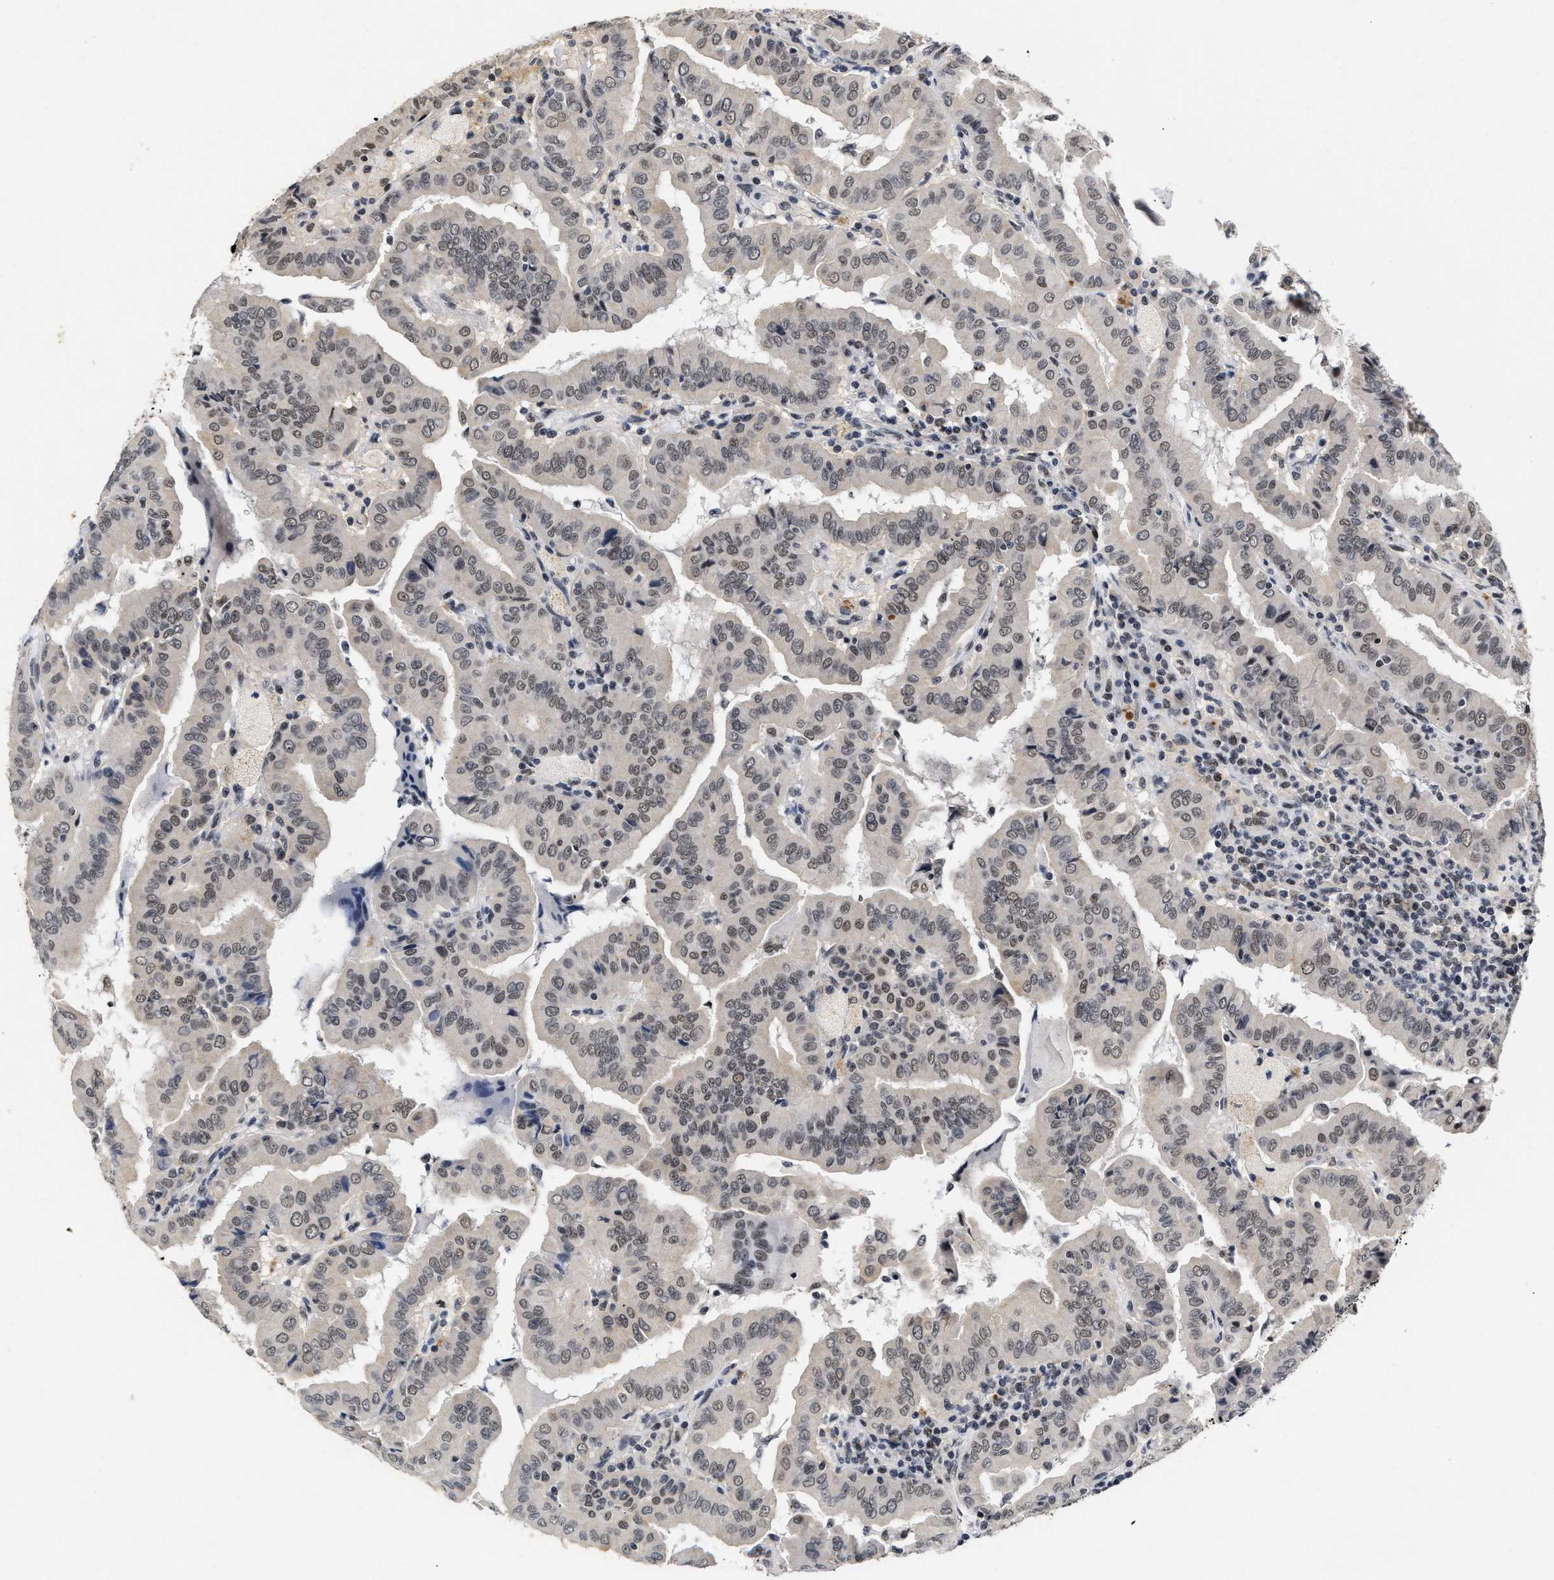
{"staining": {"intensity": "weak", "quantity": ">75%", "location": "nuclear"}, "tissue": "thyroid cancer", "cell_type": "Tumor cells", "image_type": "cancer", "snomed": [{"axis": "morphology", "description": "Papillary adenocarcinoma, NOS"}, {"axis": "topography", "description": "Thyroid gland"}], "caption": "IHC staining of thyroid papillary adenocarcinoma, which shows low levels of weak nuclear positivity in approximately >75% of tumor cells indicating weak nuclear protein staining. The staining was performed using DAB (brown) for protein detection and nuclei were counterstained in hematoxylin (blue).", "gene": "INIP", "patient": {"sex": "male", "age": 33}}